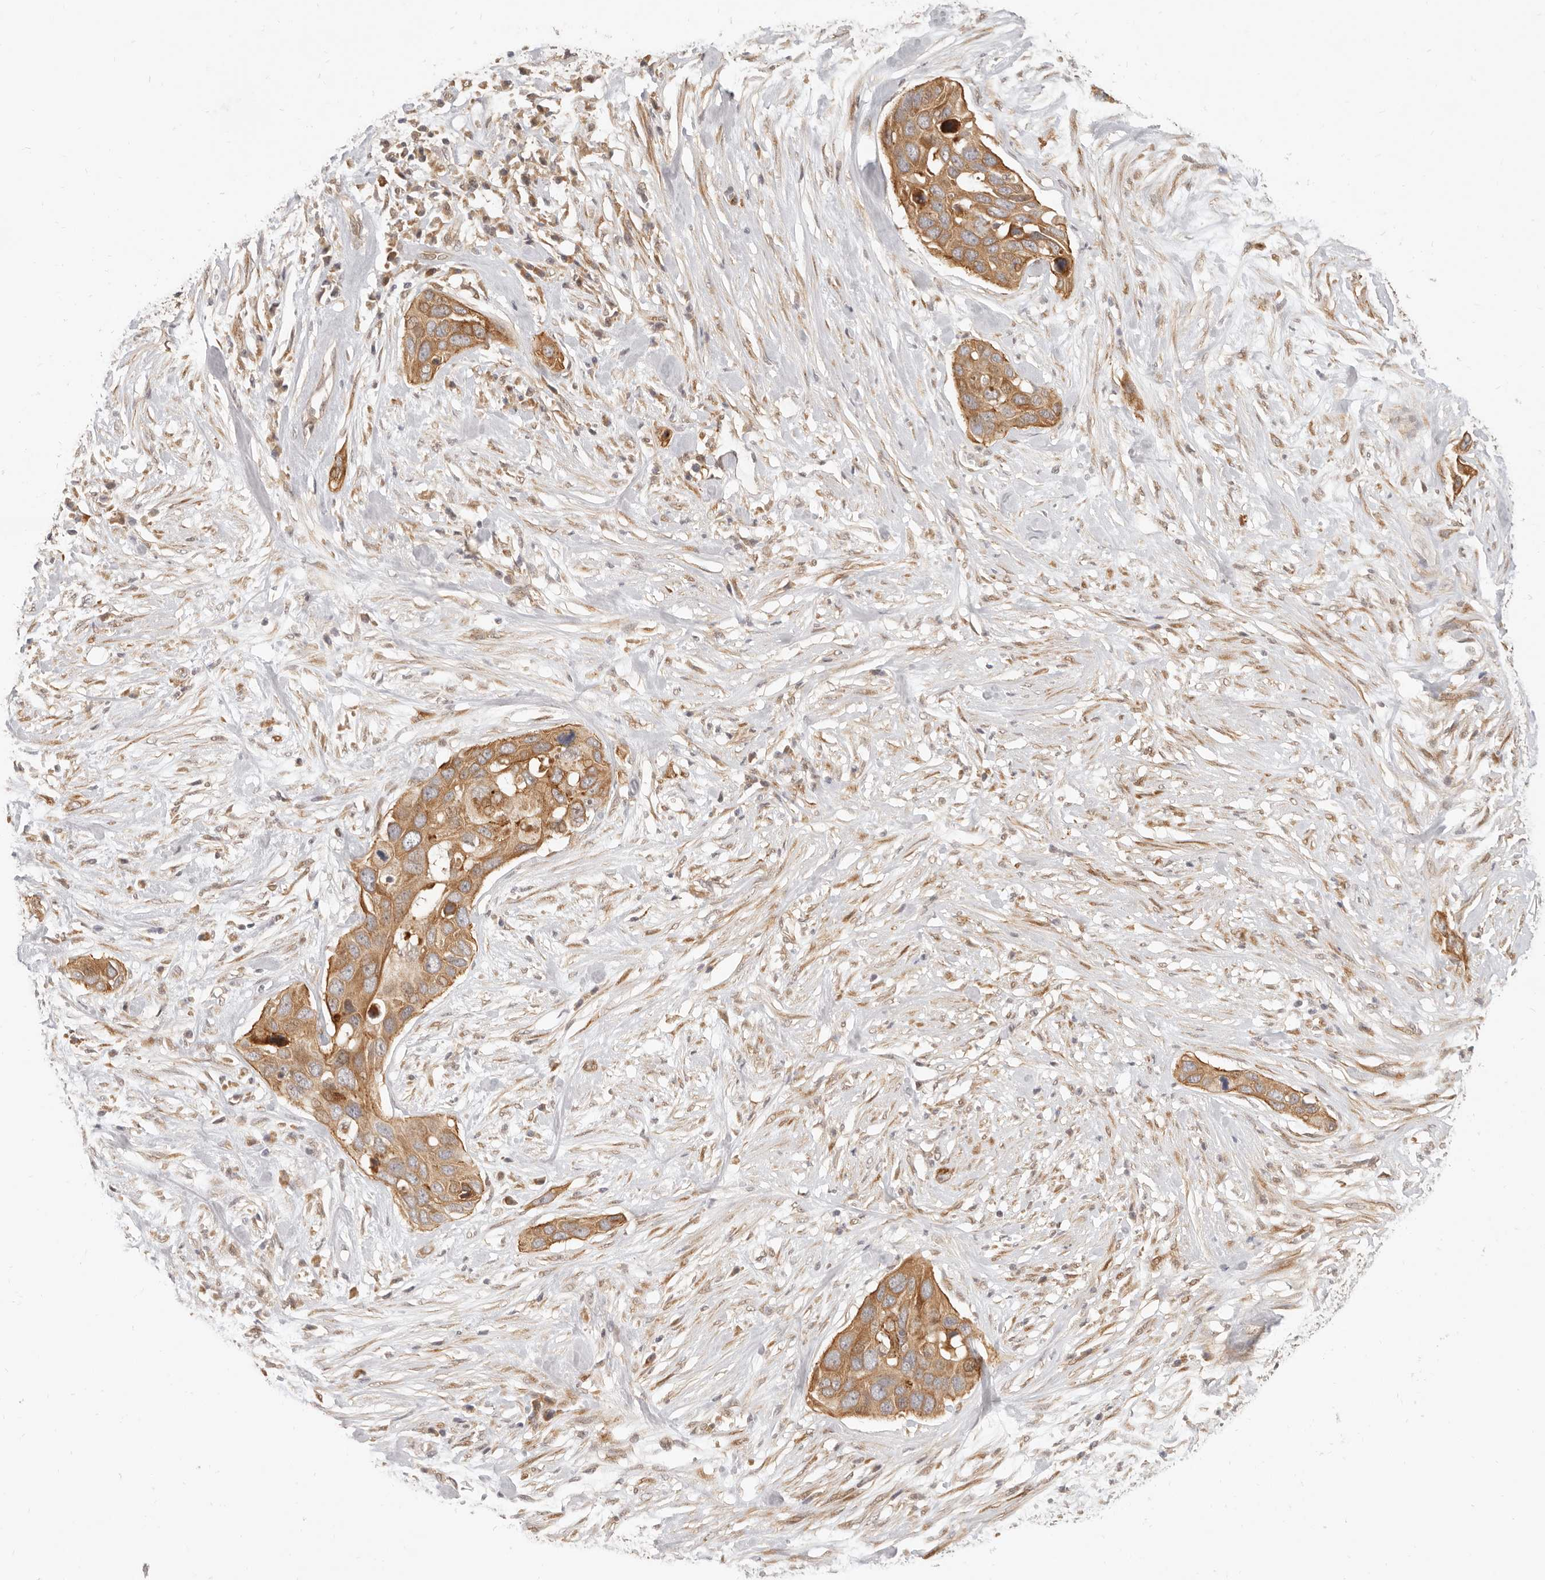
{"staining": {"intensity": "moderate", "quantity": ">75%", "location": "cytoplasmic/membranous"}, "tissue": "pancreatic cancer", "cell_type": "Tumor cells", "image_type": "cancer", "snomed": [{"axis": "morphology", "description": "Adenocarcinoma, NOS"}, {"axis": "topography", "description": "Pancreas"}], "caption": "Moderate cytoplasmic/membranous expression is identified in about >75% of tumor cells in pancreatic cancer. The staining is performed using DAB brown chromogen to label protein expression. The nuclei are counter-stained blue using hematoxylin.", "gene": "TUFT1", "patient": {"sex": "female", "age": 60}}